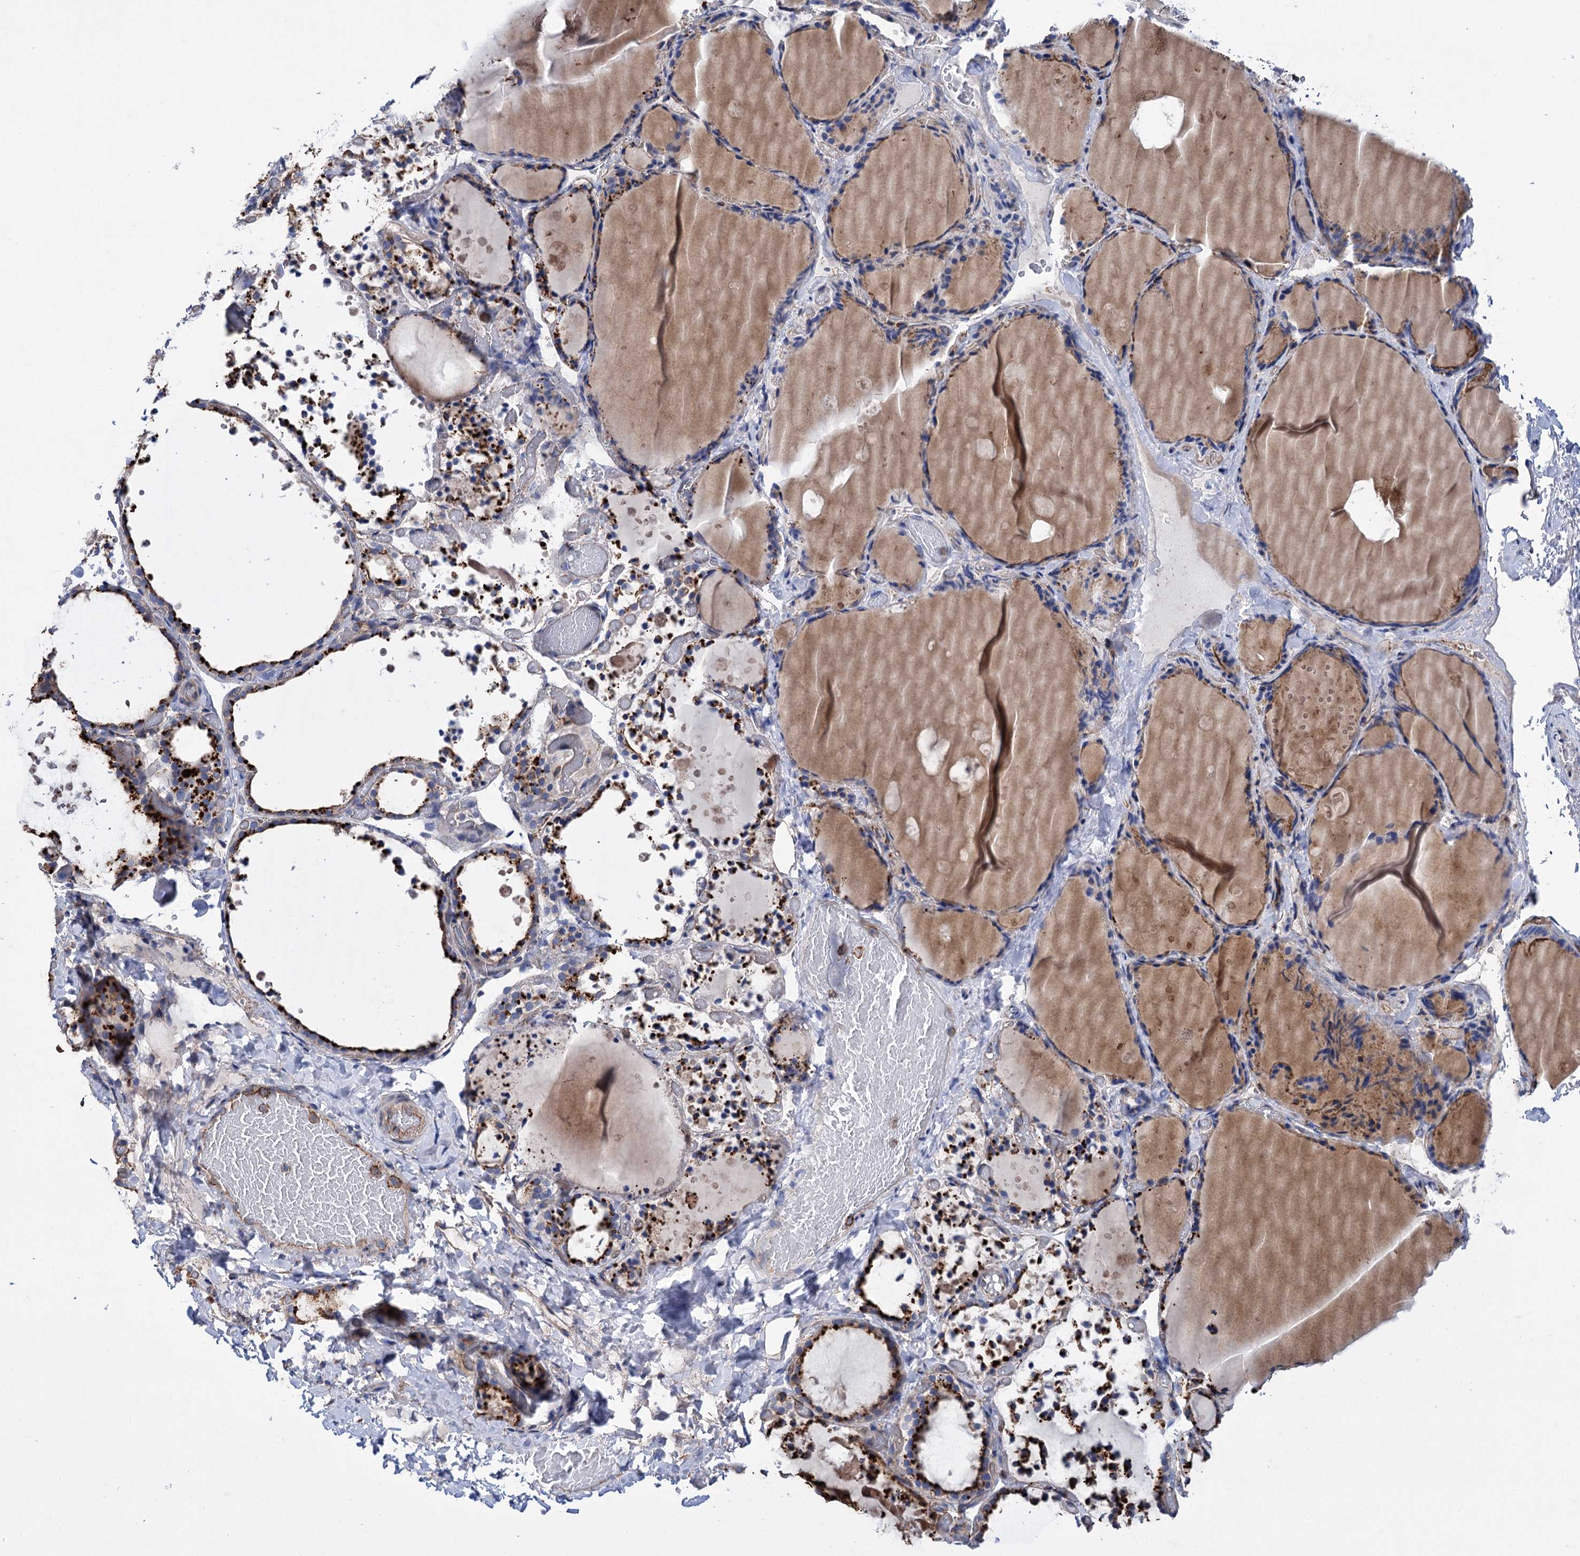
{"staining": {"intensity": "strong", "quantity": "25%-75%", "location": "cytoplasmic/membranous"}, "tissue": "thyroid gland", "cell_type": "Glandular cells", "image_type": "normal", "snomed": [{"axis": "morphology", "description": "Normal tissue, NOS"}, {"axis": "topography", "description": "Thyroid gland"}], "caption": "An image of thyroid gland stained for a protein displays strong cytoplasmic/membranous brown staining in glandular cells.", "gene": "SCPEP1", "patient": {"sex": "female", "age": 44}}